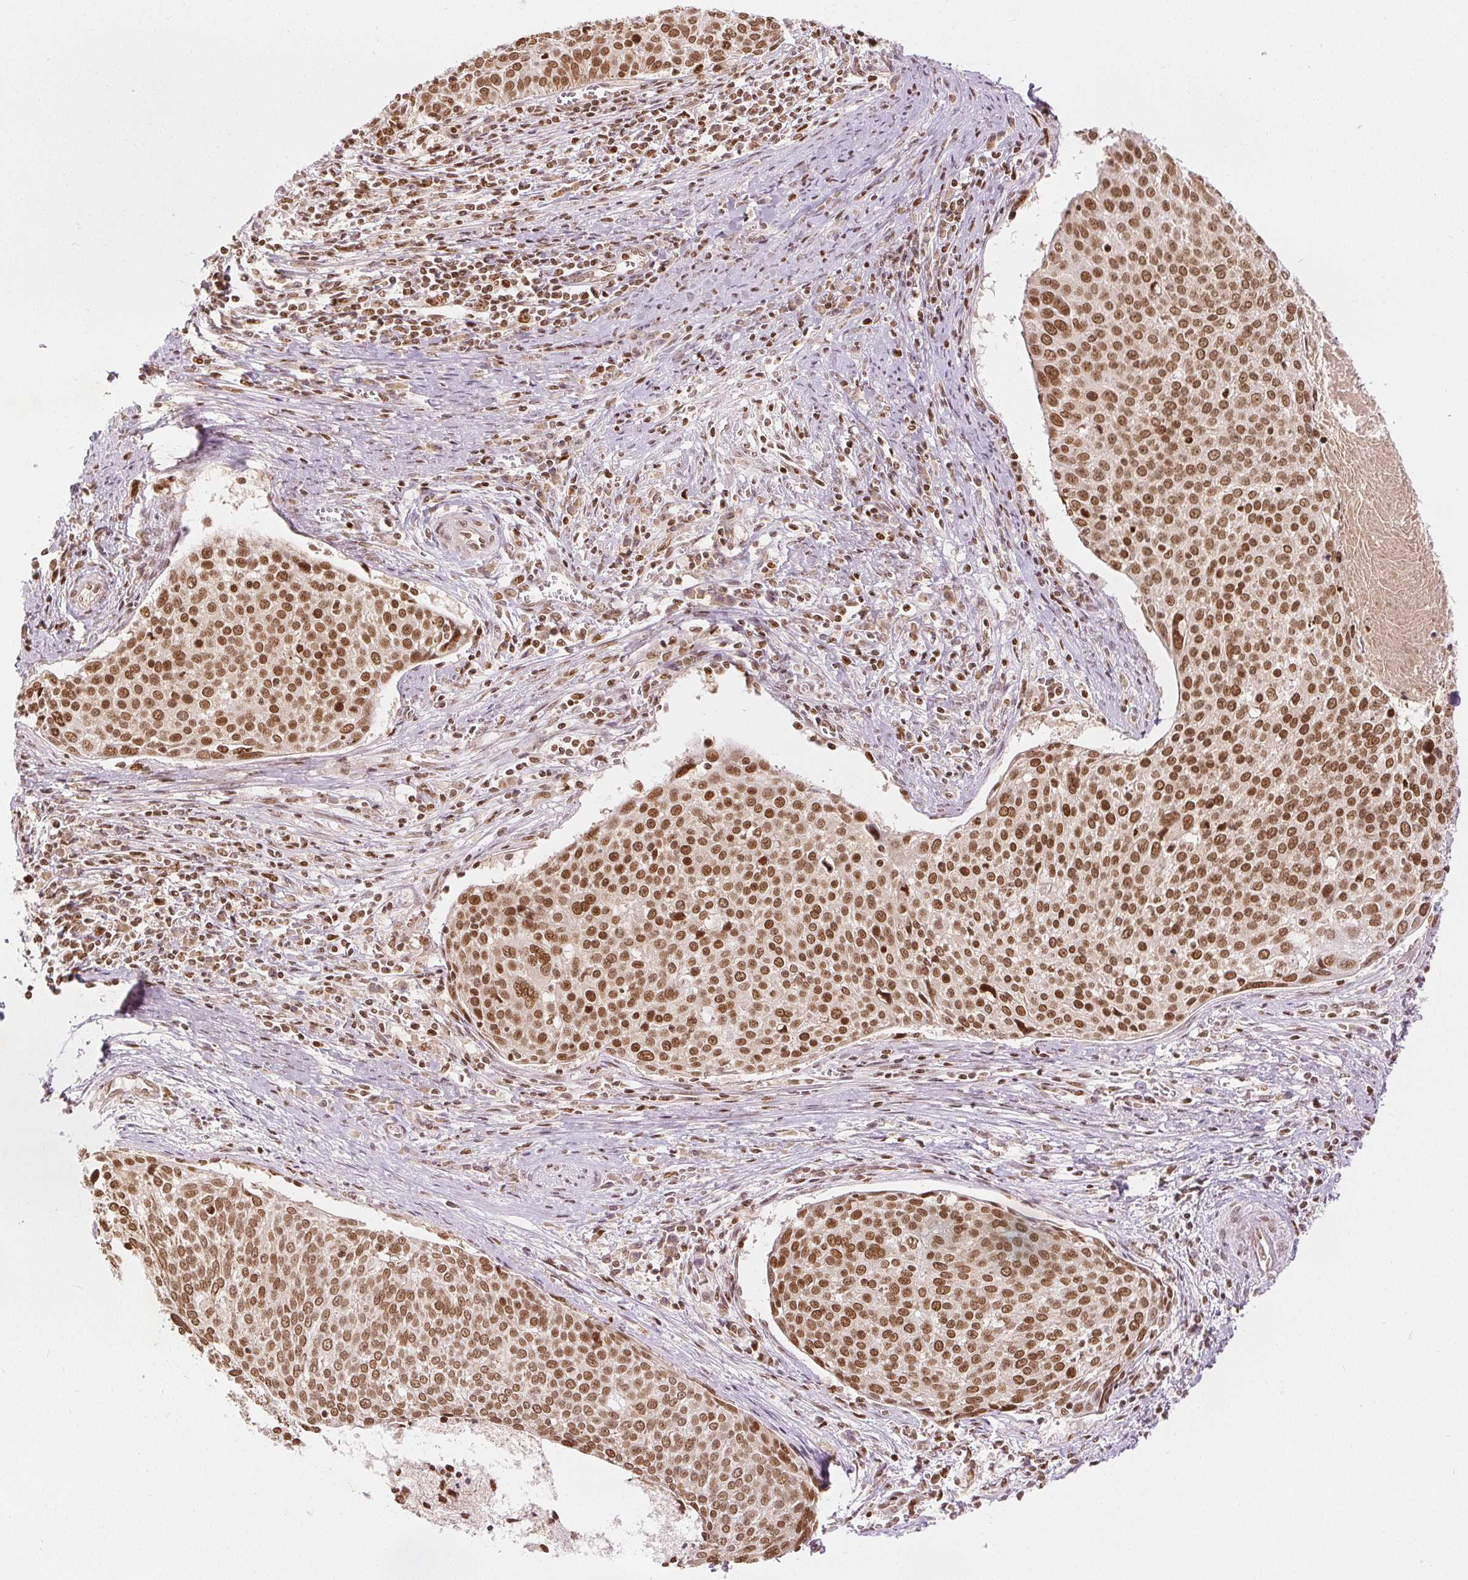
{"staining": {"intensity": "moderate", "quantity": ">75%", "location": "nuclear"}, "tissue": "cervical cancer", "cell_type": "Tumor cells", "image_type": "cancer", "snomed": [{"axis": "morphology", "description": "Squamous cell carcinoma, NOS"}, {"axis": "topography", "description": "Cervix"}], "caption": "Immunohistochemistry photomicrograph of neoplastic tissue: cervical cancer (squamous cell carcinoma) stained using immunohistochemistry (IHC) exhibits medium levels of moderate protein expression localized specifically in the nuclear of tumor cells, appearing as a nuclear brown color.", "gene": "DEK", "patient": {"sex": "female", "age": 39}}